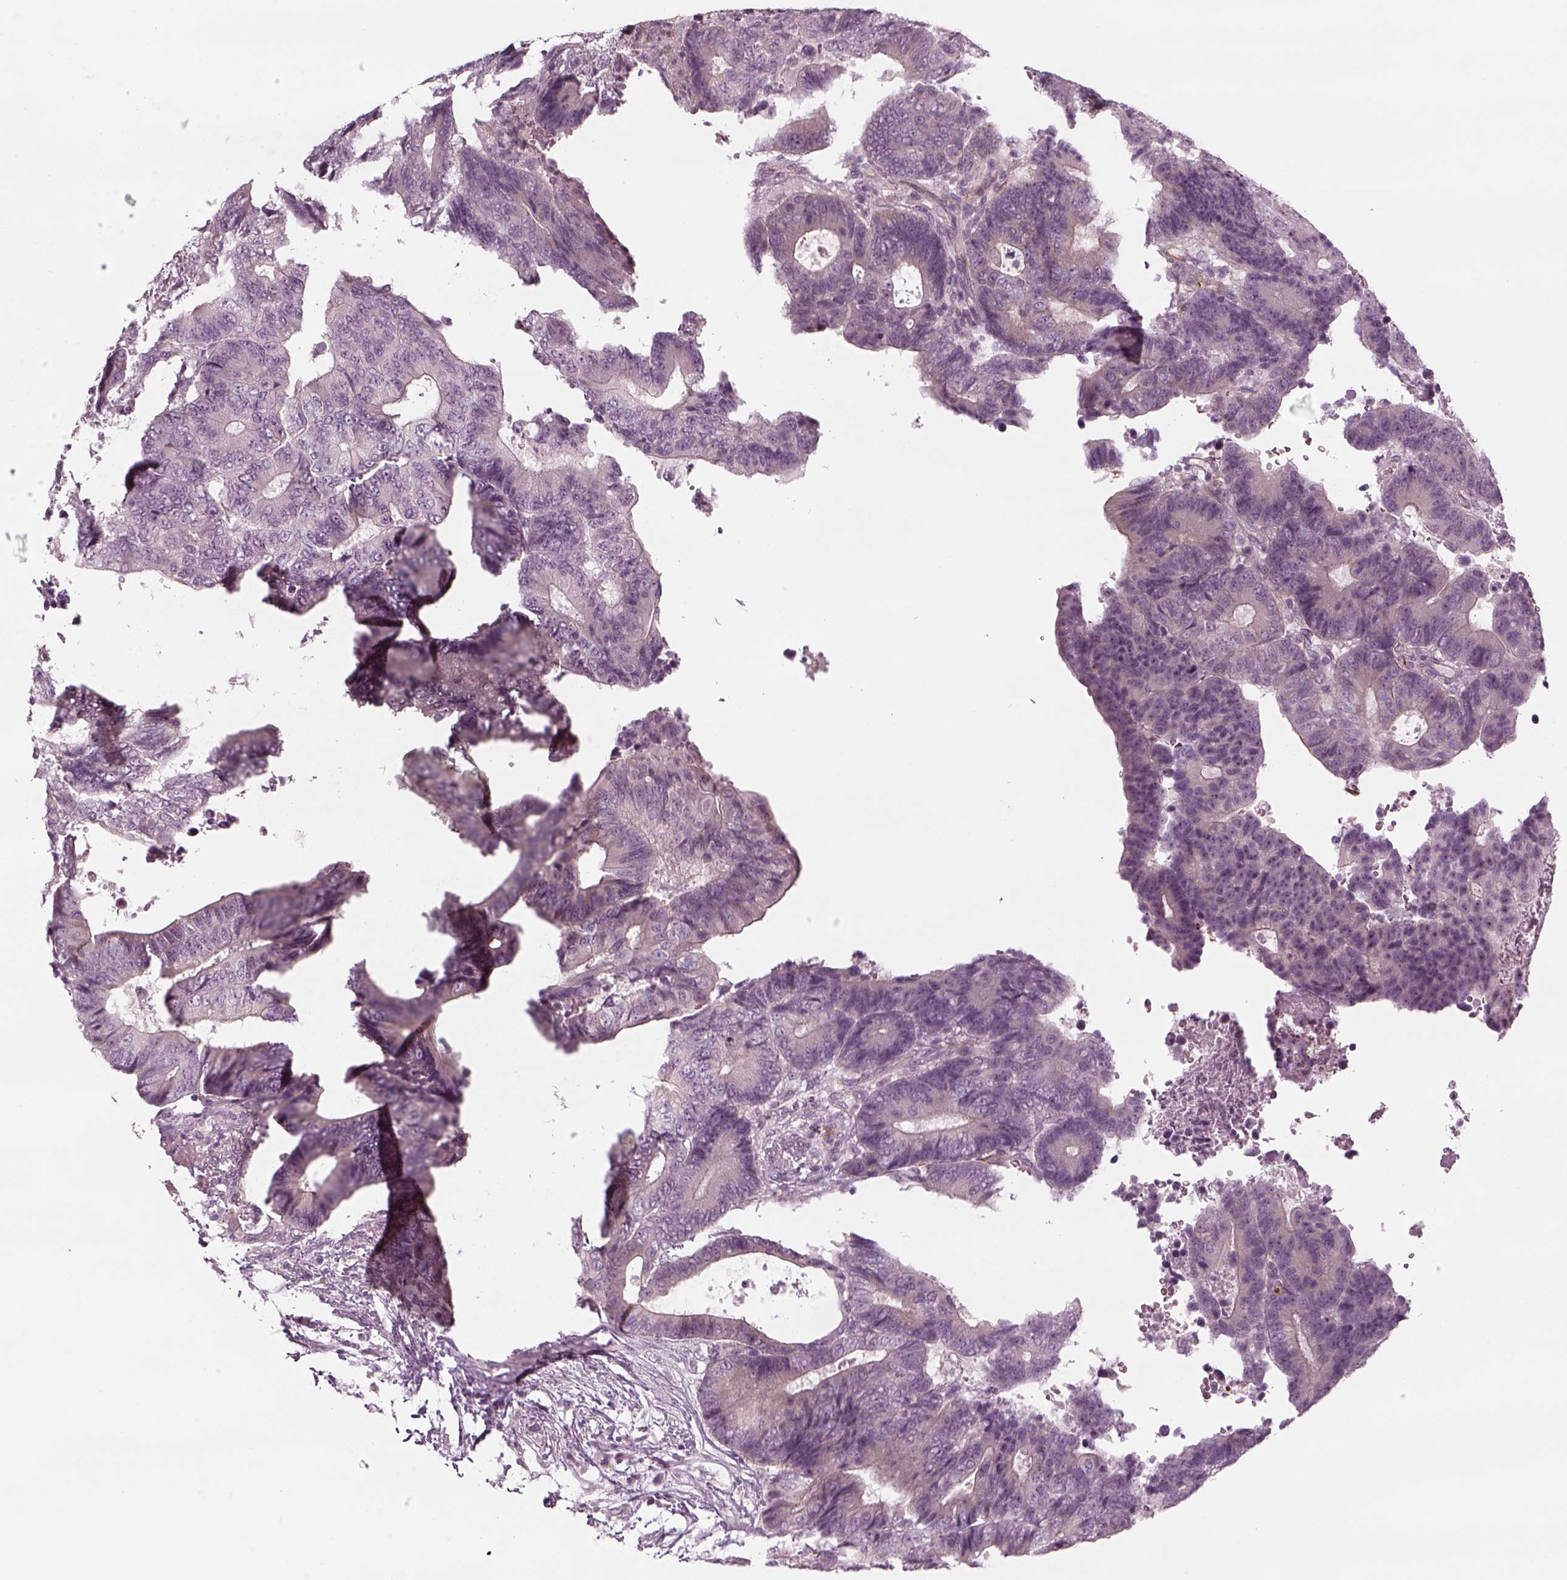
{"staining": {"intensity": "negative", "quantity": "none", "location": "none"}, "tissue": "colorectal cancer", "cell_type": "Tumor cells", "image_type": "cancer", "snomed": [{"axis": "morphology", "description": "Adenocarcinoma, NOS"}, {"axis": "topography", "description": "Colon"}], "caption": "High magnification brightfield microscopy of colorectal adenocarcinoma stained with DAB (3,3'-diaminobenzidine) (brown) and counterstained with hematoxylin (blue): tumor cells show no significant positivity. (Stains: DAB (3,3'-diaminobenzidine) immunohistochemistry with hematoxylin counter stain, Microscopy: brightfield microscopy at high magnification).", "gene": "PNMT", "patient": {"sex": "female", "age": 48}}